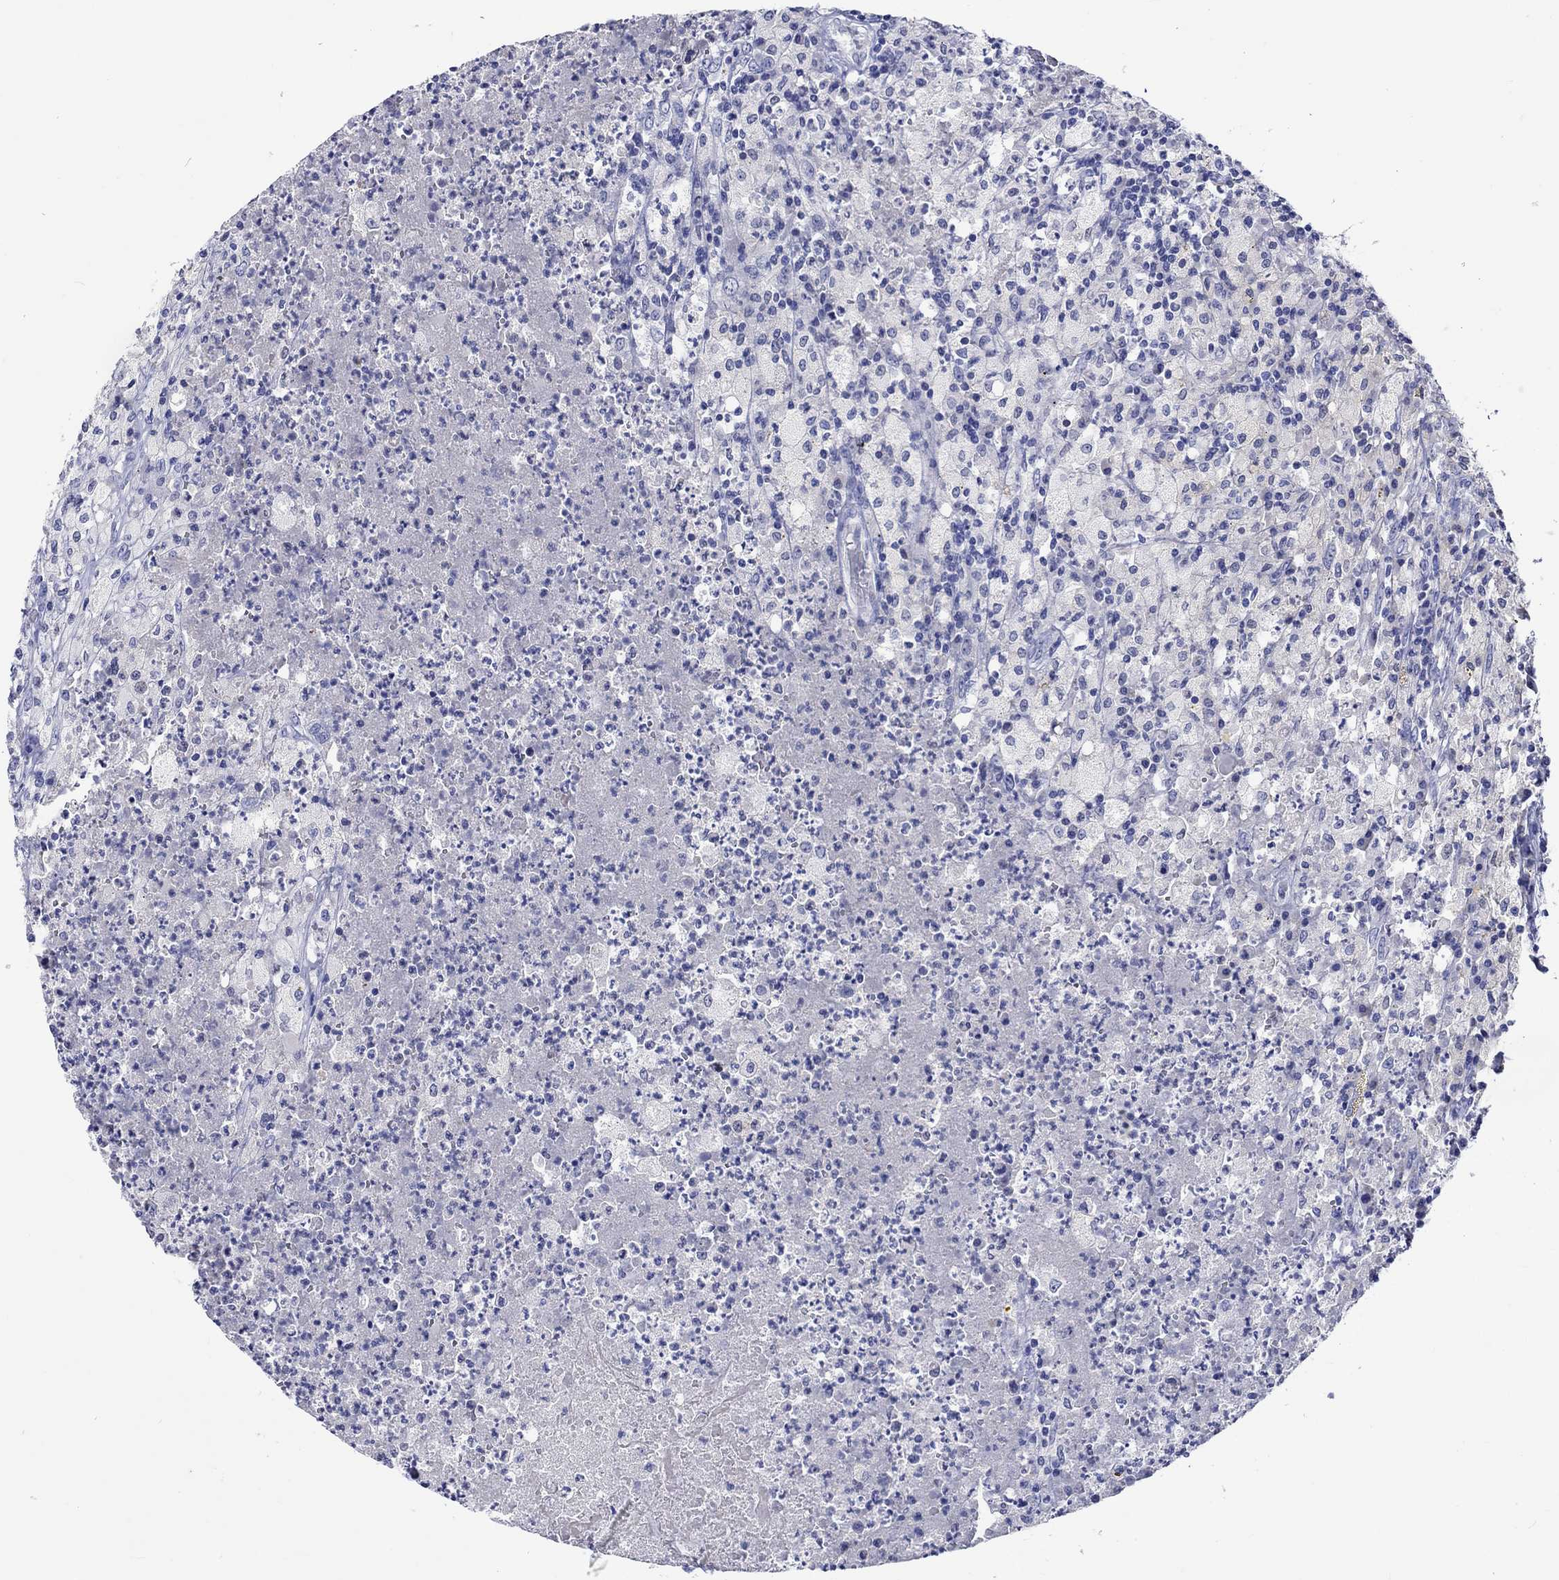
{"staining": {"intensity": "negative", "quantity": "none", "location": "none"}, "tissue": "testis cancer", "cell_type": "Tumor cells", "image_type": "cancer", "snomed": [{"axis": "morphology", "description": "Necrosis, NOS"}, {"axis": "morphology", "description": "Carcinoma, Embryonal, NOS"}, {"axis": "topography", "description": "Testis"}], "caption": "Immunohistochemistry (IHC) micrograph of neoplastic tissue: testis embryonal carcinoma stained with DAB (3,3'-diaminobenzidine) demonstrates no significant protein positivity in tumor cells.", "gene": "KLHL35", "patient": {"sex": "male", "age": 19}}